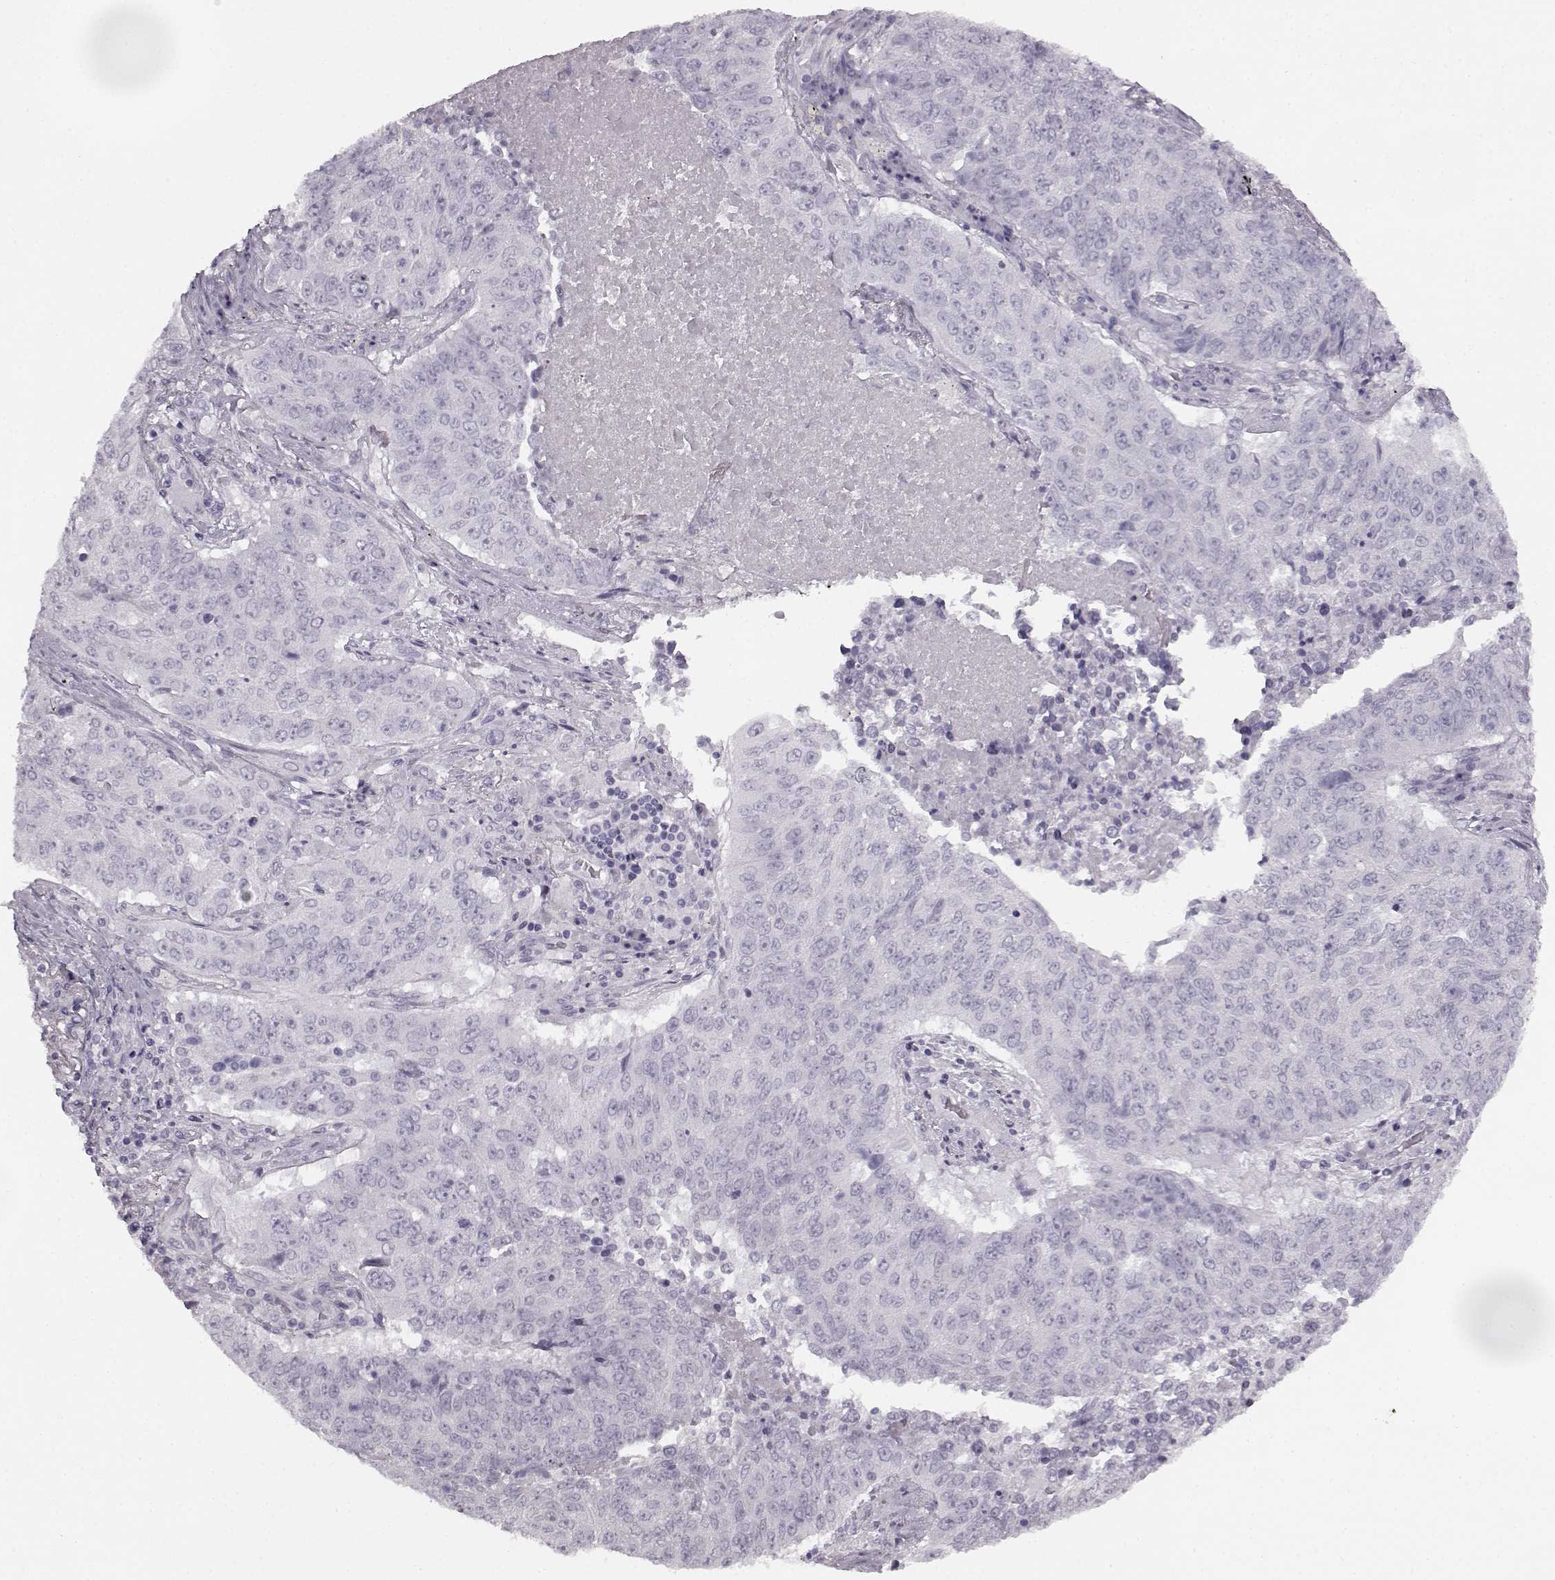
{"staining": {"intensity": "negative", "quantity": "none", "location": "none"}, "tissue": "lung cancer", "cell_type": "Tumor cells", "image_type": "cancer", "snomed": [{"axis": "morphology", "description": "Normal tissue, NOS"}, {"axis": "morphology", "description": "Squamous cell carcinoma, NOS"}, {"axis": "topography", "description": "Bronchus"}, {"axis": "topography", "description": "Lung"}], "caption": "Tumor cells show no significant protein expression in lung cancer (squamous cell carcinoma).", "gene": "SEMG2", "patient": {"sex": "male", "age": 64}}